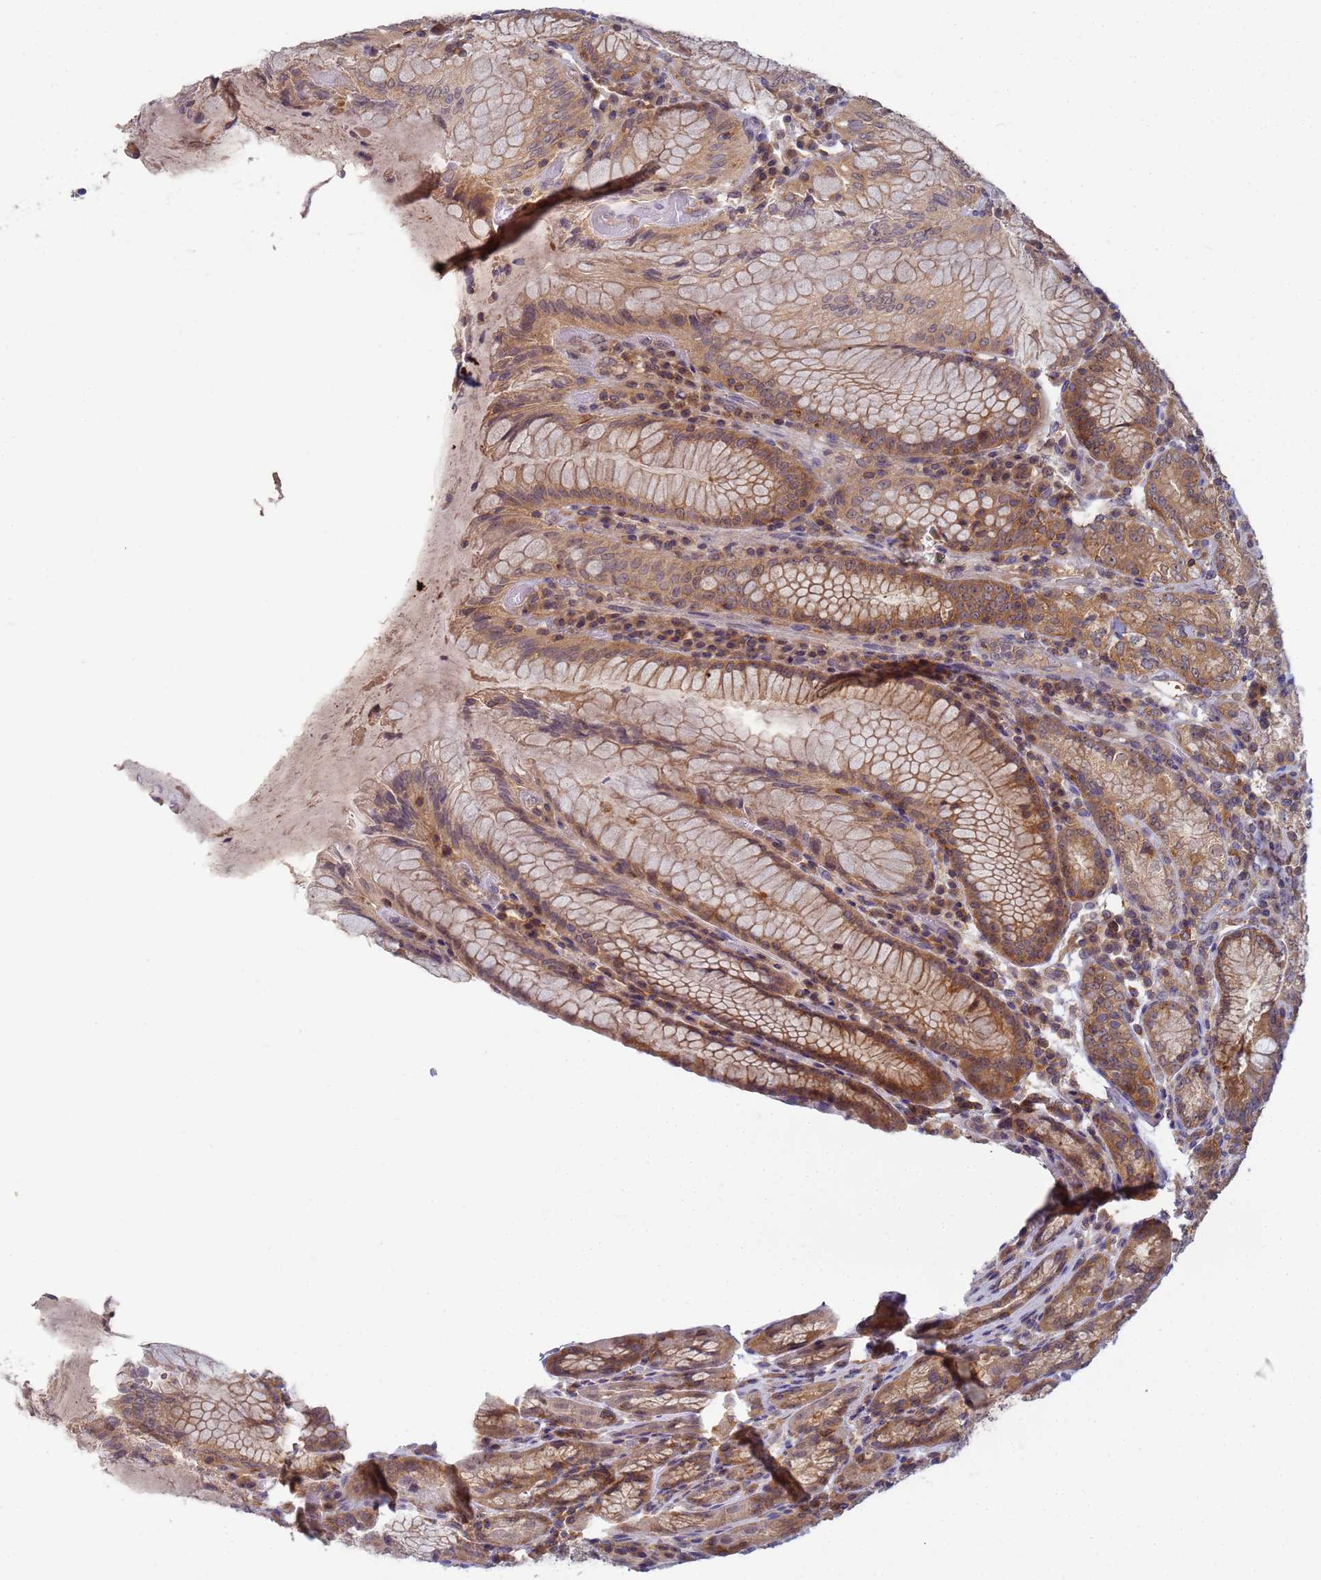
{"staining": {"intensity": "moderate", "quantity": ">75%", "location": "cytoplasmic/membranous"}, "tissue": "stomach", "cell_type": "Glandular cells", "image_type": "normal", "snomed": [{"axis": "morphology", "description": "Normal tissue, NOS"}, {"axis": "topography", "description": "Stomach, upper"}, {"axis": "topography", "description": "Stomach, lower"}], "caption": "About >75% of glandular cells in normal stomach exhibit moderate cytoplasmic/membranous protein positivity as visualized by brown immunohistochemical staining.", "gene": "SHARPIN", "patient": {"sex": "female", "age": 76}}